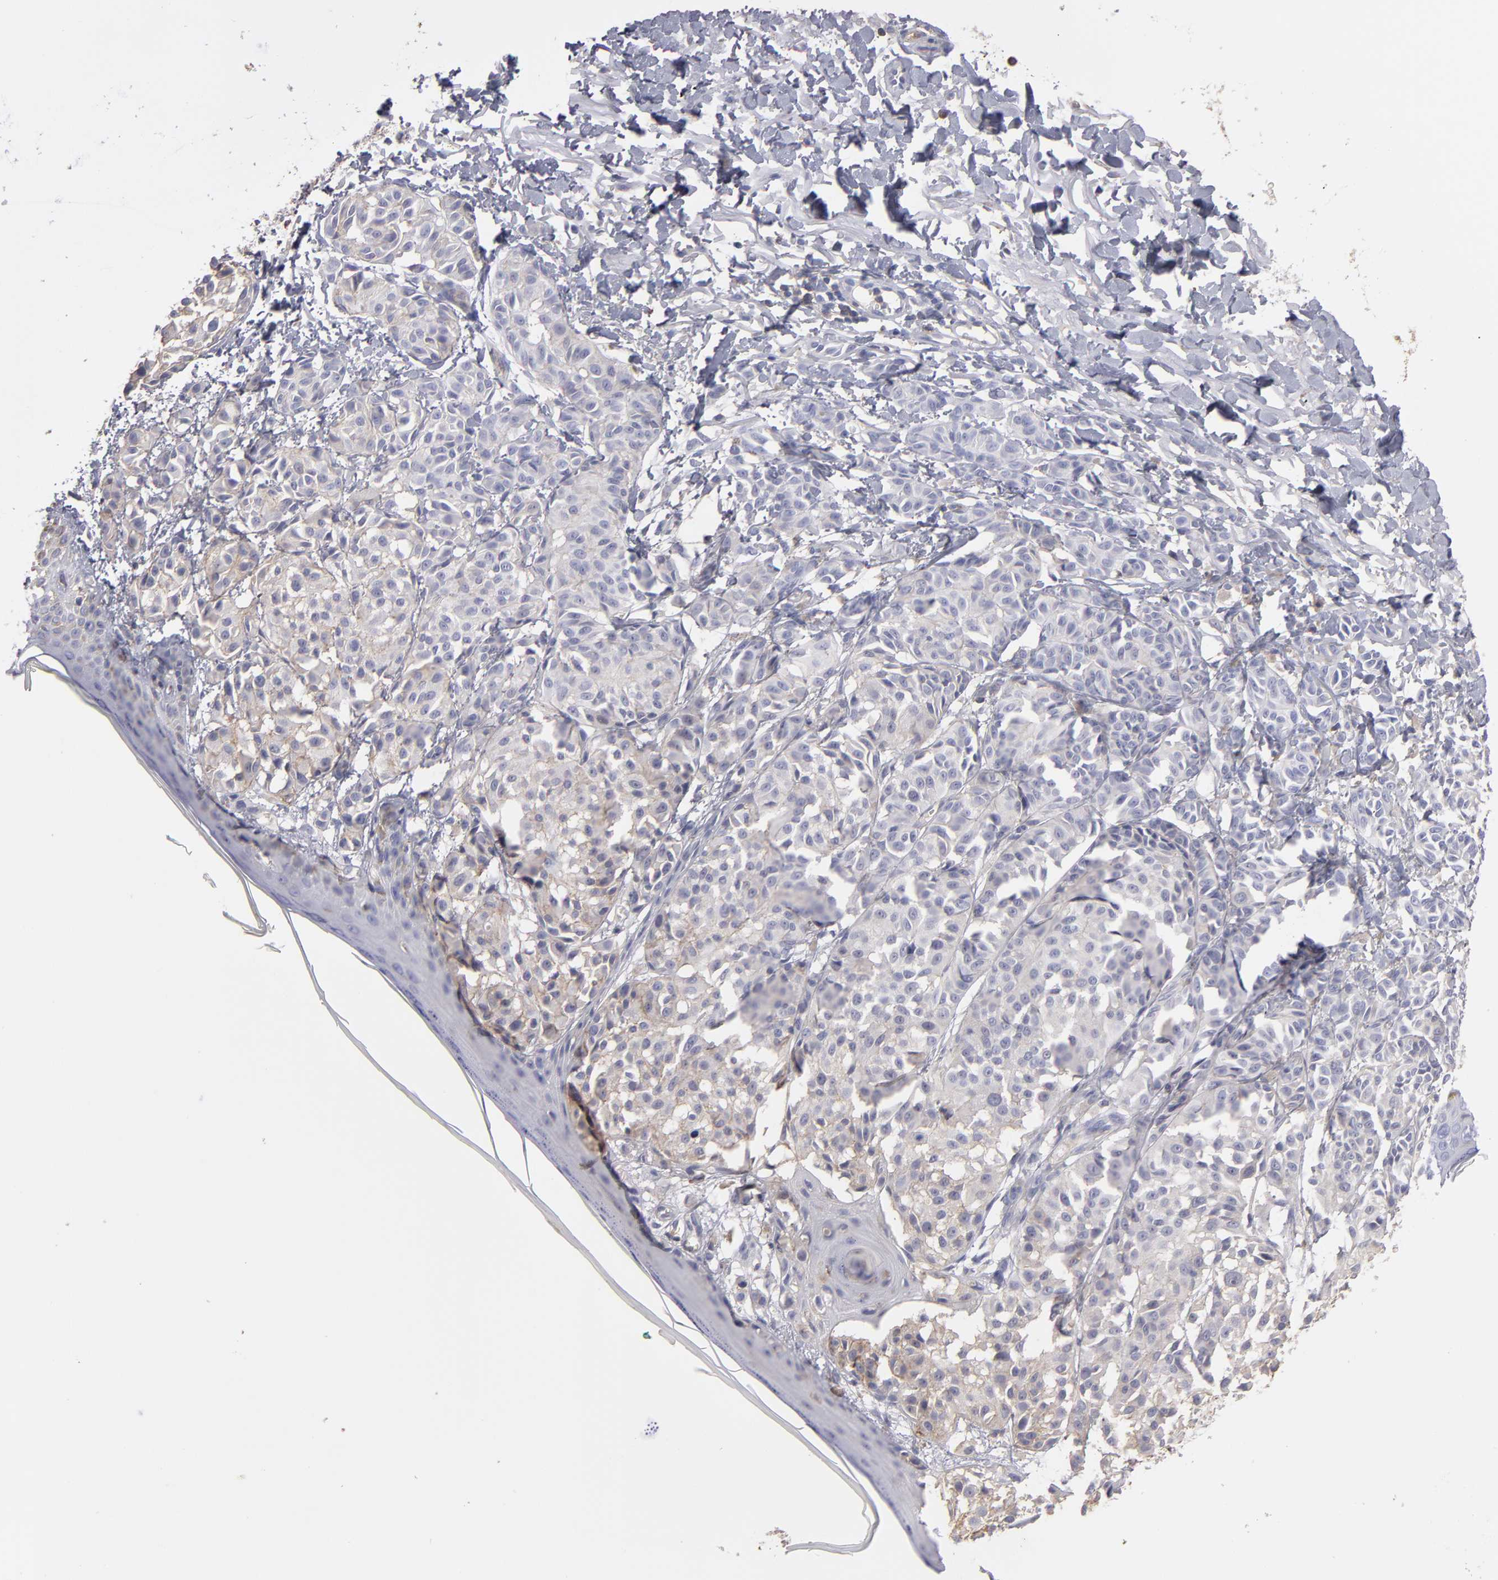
{"staining": {"intensity": "negative", "quantity": "none", "location": "none"}, "tissue": "melanoma", "cell_type": "Tumor cells", "image_type": "cancer", "snomed": [{"axis": "morphology", "description": "Malignant melanoma, NOS"}, {"axis": "topography", "description": "Skin"}], "caption": "A high-resolution photomicrograph shows immunohistochemistry staining of melanoma, which reveals no significant staining in tumor cells.", "gene": "ABCB1", "patient": {"sex": "male", "age": 76}}